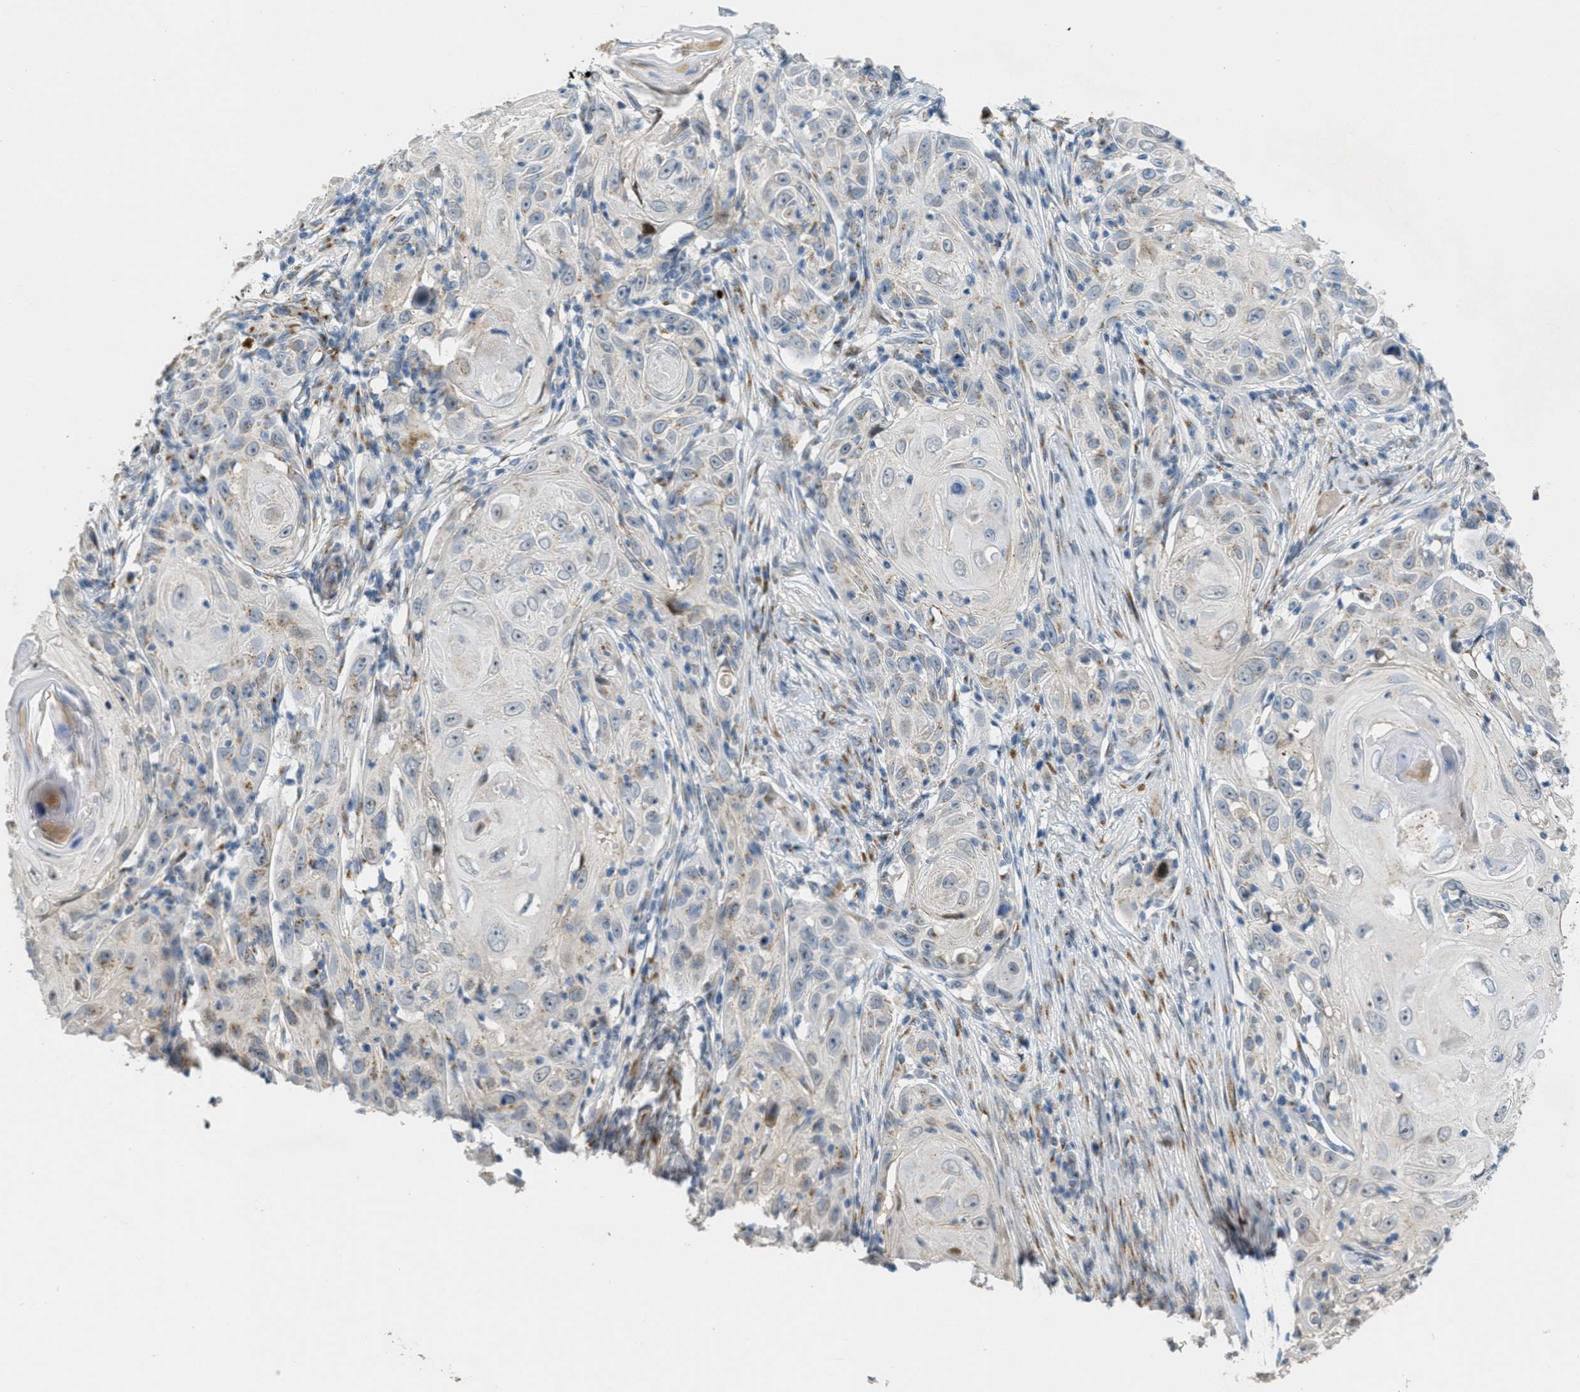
{"staining": {"intensity": "moderate", "quantity": "<25%", "location": "cytoplasmic/membranous"}, "tissue": "skin cancer", "cell_type": "Tumor cells", "image_type": "cancer", "snomed": [{"axis": "morphology", "description": "Squamous cell carcinoma, NOS"}, {"axis": "topography", "description": "Skin"}], "caption": "Protein expression analysis of skin squamous cell carcinoma shows moderate cytoplasmic/membranous positivity in approximately <25% of tumor cells.", "gene": "ZFPL1", "patient": {"sex": "female", "age": 88}}